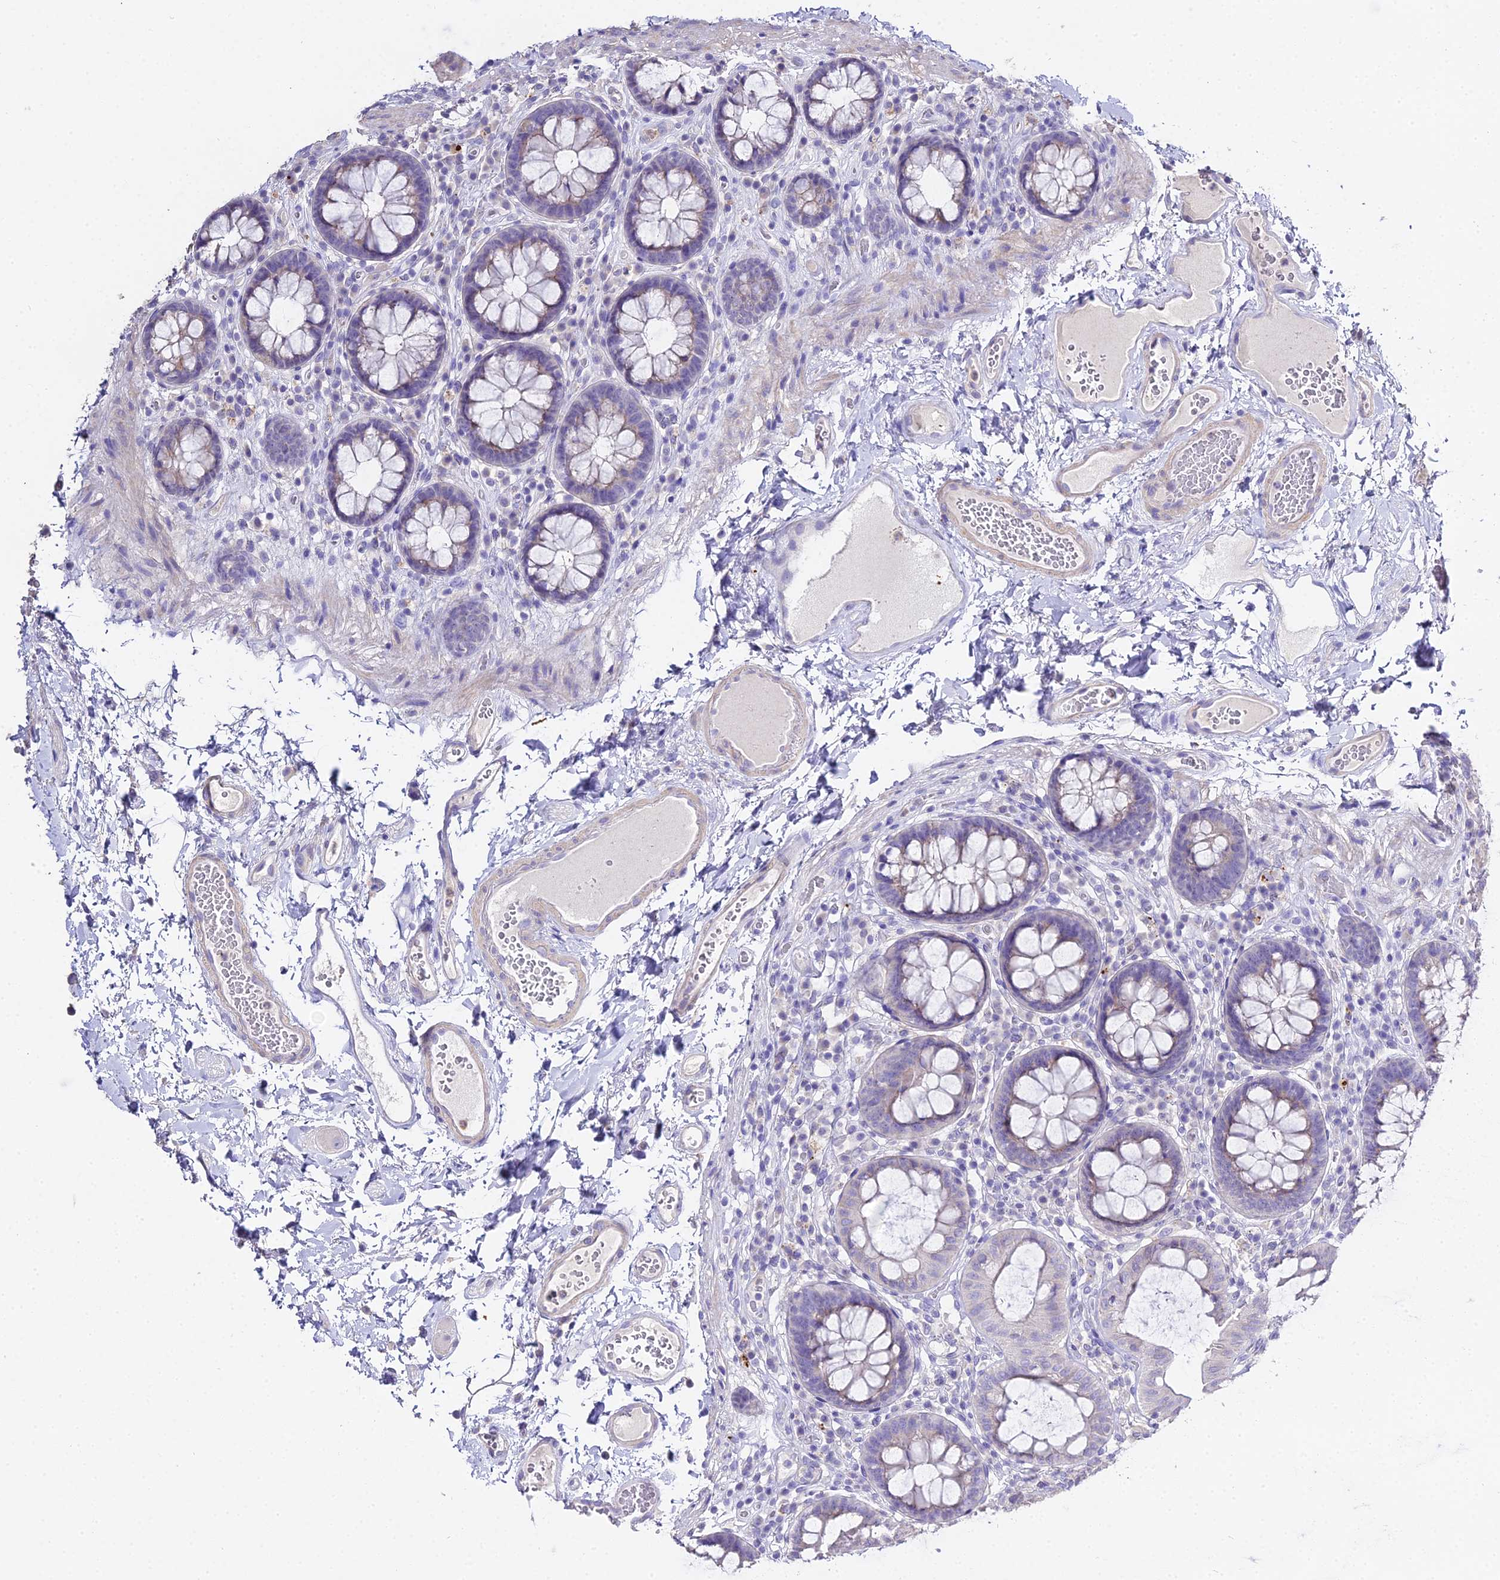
{"staining": {"intensity": "negative", "quantity": "none", "location": "none"}, "tissue": "colon", "cell_type": "Endothelial cells", "image_type": "normal", "snomed": [{"axis": "morphology", "description": "Normal tissue, NOS"}, {"axis": "topography", "description": "Colon"}], "caption": "Endothelial cells show no significant protein expression in unremarkable colon. (Immunohistochemistry (ihc), brightfield microscopy, high magnification).", "gene": "GLYAT", "patient": {"sex": "male", "age": 84}}